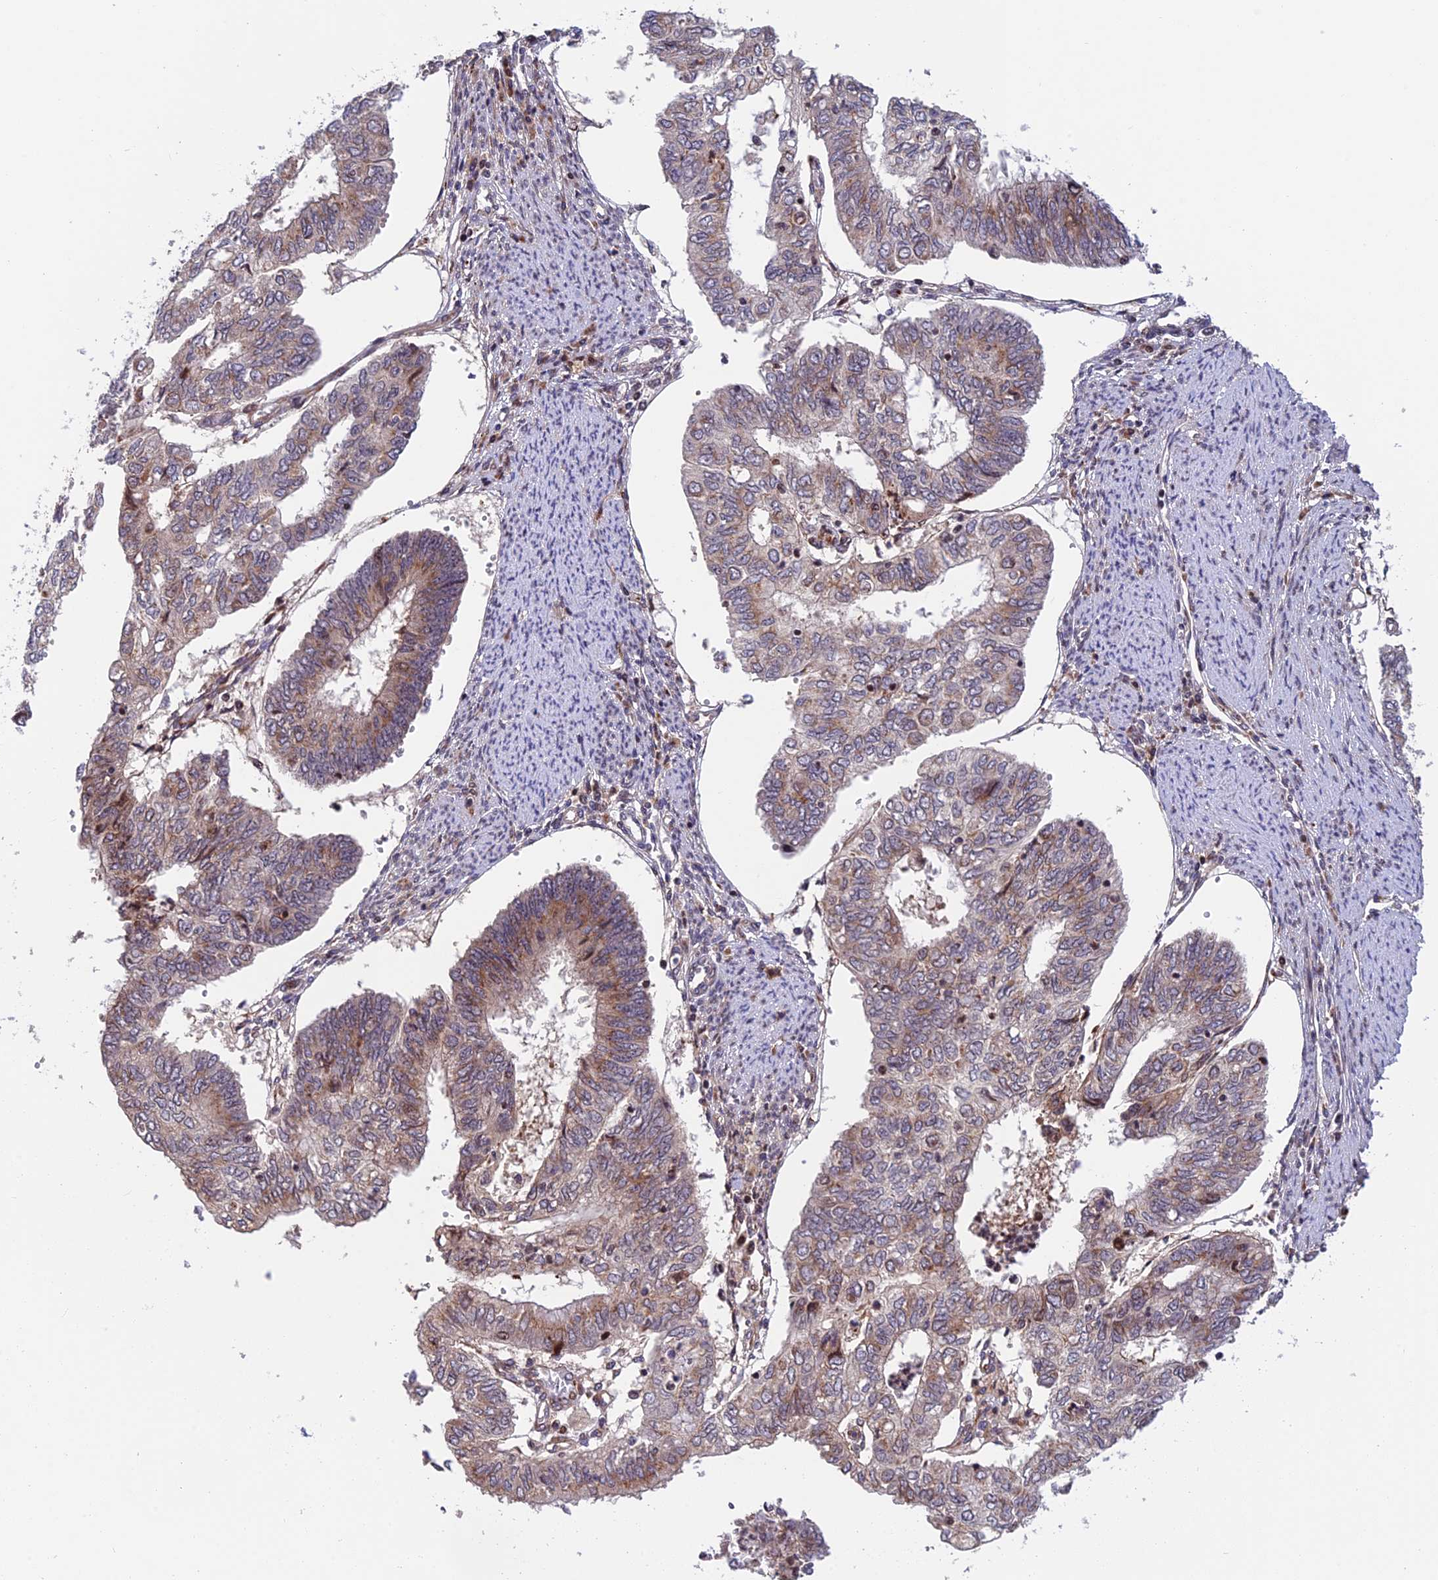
{"staining": {"intensity": "moderate", "quantity": "25%-75%", "location": "cytoplasmic/membranous"}, "tissue": "endometrial cancer", "cell_type": "Tumor cells", "image_type": "cancer", "snomed": [{"axis": "morphology", "description": "Adenocarcinoma, NOS"}, {"axis": "topography", "description": "Endometrium"}], "caption": "Endometrial cancer stained with DAB immunohistochemistry (IHC) demonstrates medium levels of moderate cytoplasmic/membranous positivity in approximately 25%-75% of tumor cells. The protein of interest is shown in brown color, while the nuclei are stained blue.", "gene": "SMIM7", "patient": {"sex": "female", "age": 68}}